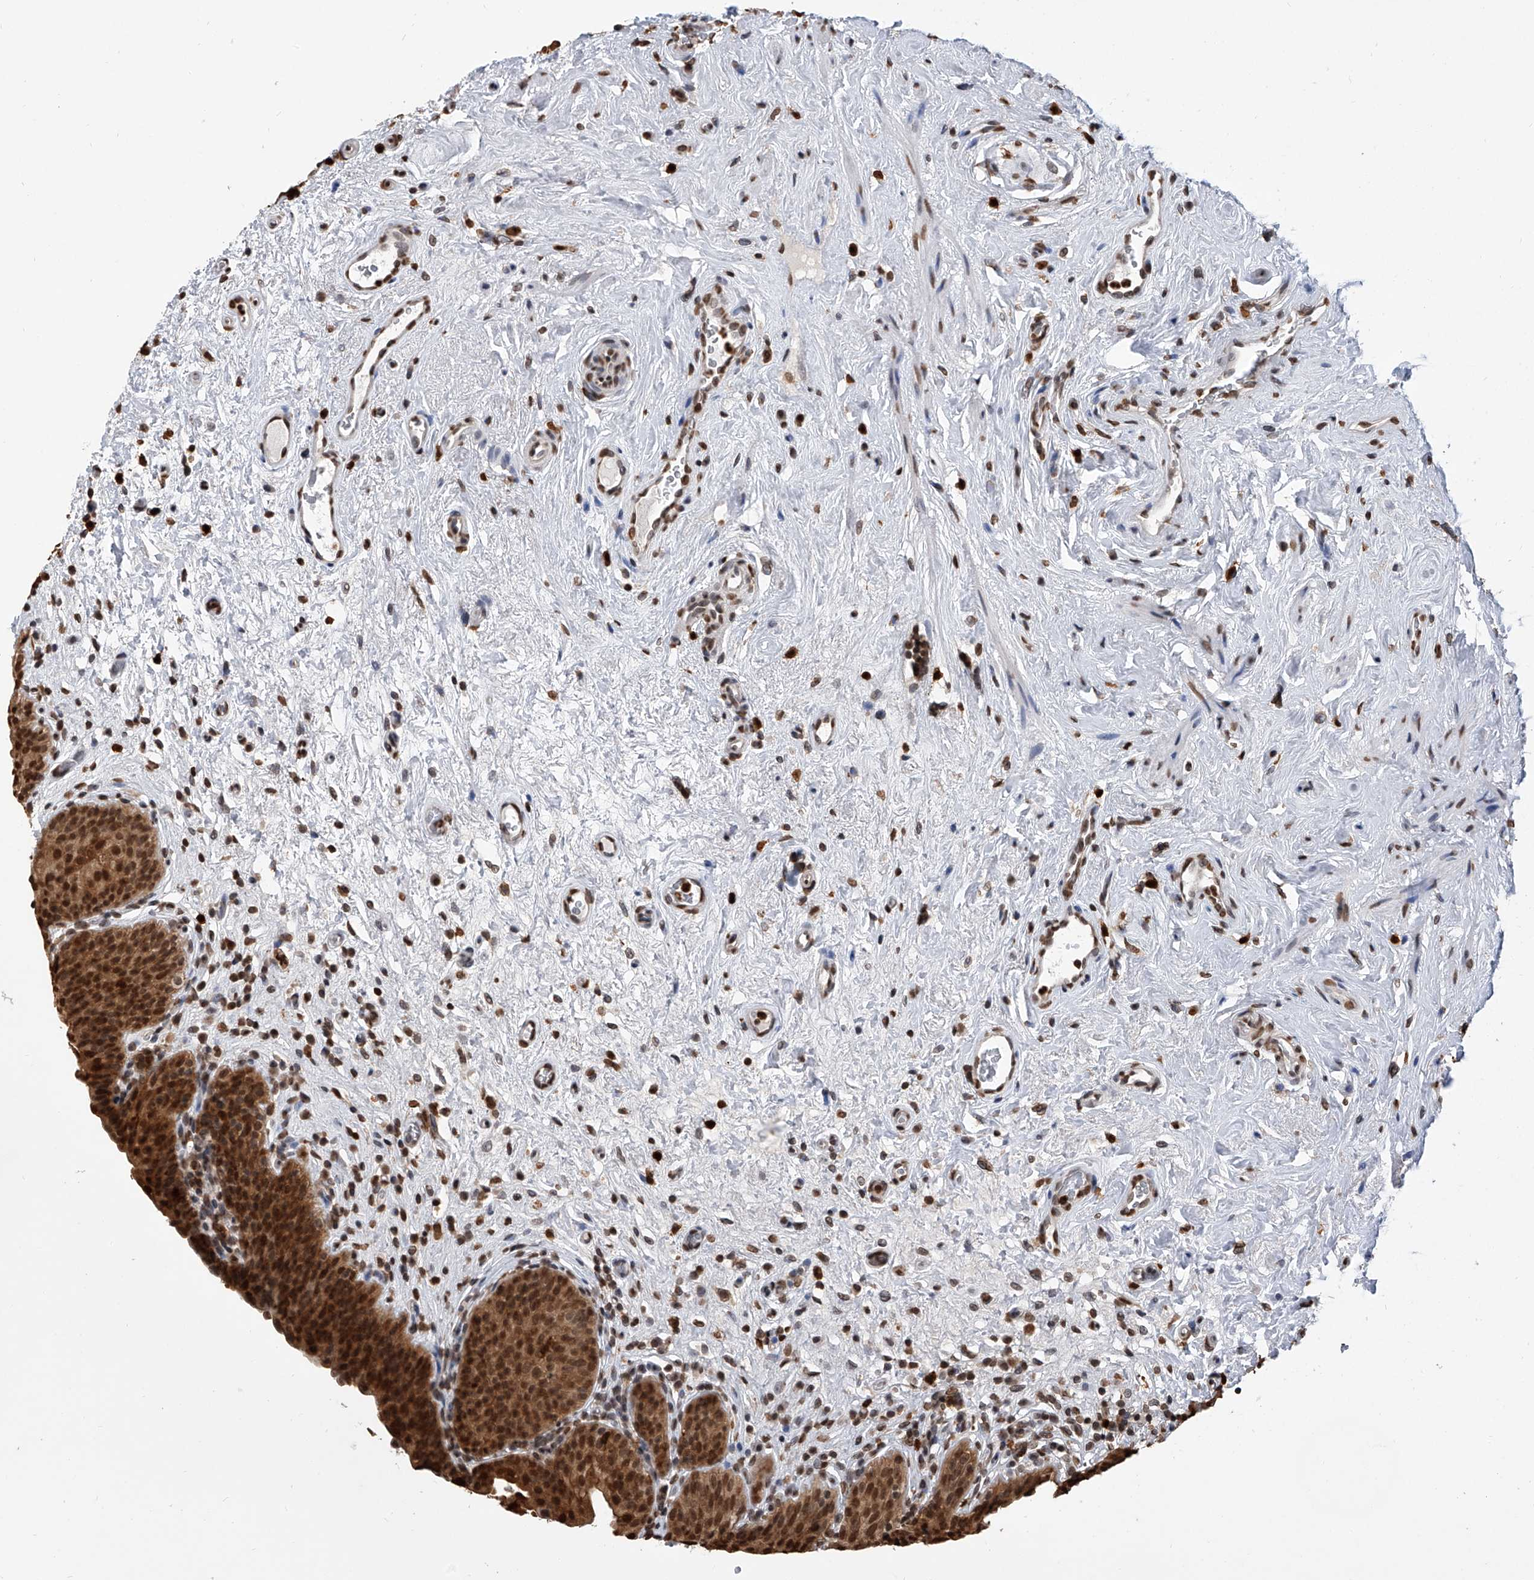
{"staining": {"intensity": "strong", "quantity": ">75%", "location": "cytoplasmic/membranous,nuclear"}, "tissue": "urinary bladder", "cell_type": "Urothelial cells", "image_type": "normal", "snomed": [{"axis": "morphology", "description": "Normal tissue, NOS"}, {"axis": "topography", "description": "Urinary bladder"}], "caption": "Brown immunohistochemical staining in normal human urinary bladder displays strong cytoplasmic/membranous,nuclear staining in approximately >75% of urothelial cells.", "gene": "CFAP410", "patient": {"sex": "male", "age": 83}}